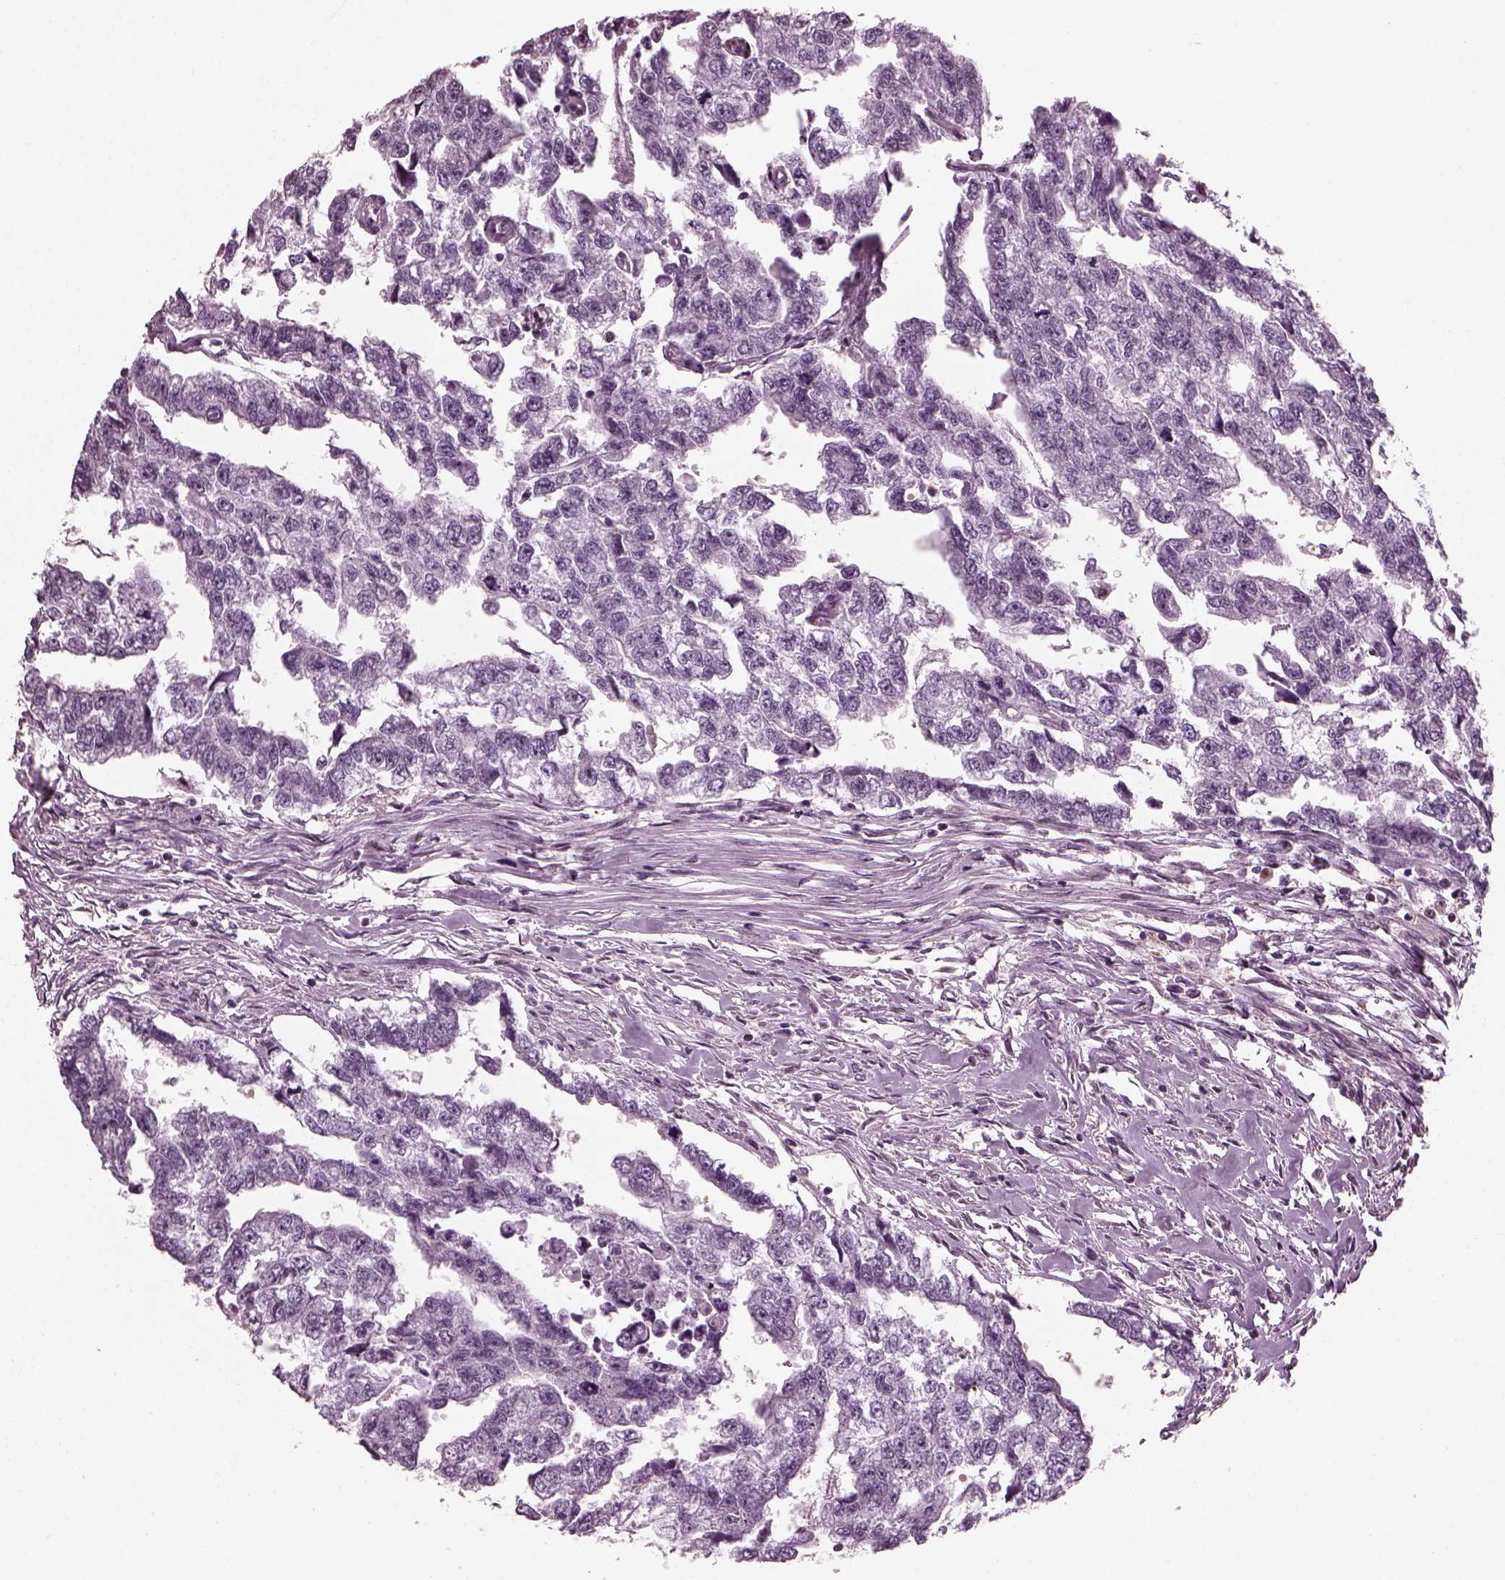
{"staining": {"intensity": "negative", "quantity": "none", "location": "none"}, "tissue": "testis cancer", "cell_type": "Tumor cells", "image_type": "cancer", "snomed": [{"axis": "morphology", "description": "Carcinoma, Embryonal, NOS"}, {"axis": "morphology", "description": "Teratoma, malignant, NOS"}, {"axis": "topography", "description": "Testis"}], "caption": "Immunohistochemistry image of neoplastic tissue: human testis embryonal carcinoma stained with DAB (3,3'-diaminobenzidine) reveals no significant protein staining in tumor cells. The staining was performed using DAB (3,3'-diaminobenzidine) to visualize the protein expression in brown, while the nuclei were stained in blue with hematoxylin (Magnification: 20x).", "gene": "BFSP1", "patient": {"sex": "male", "age": 44}}